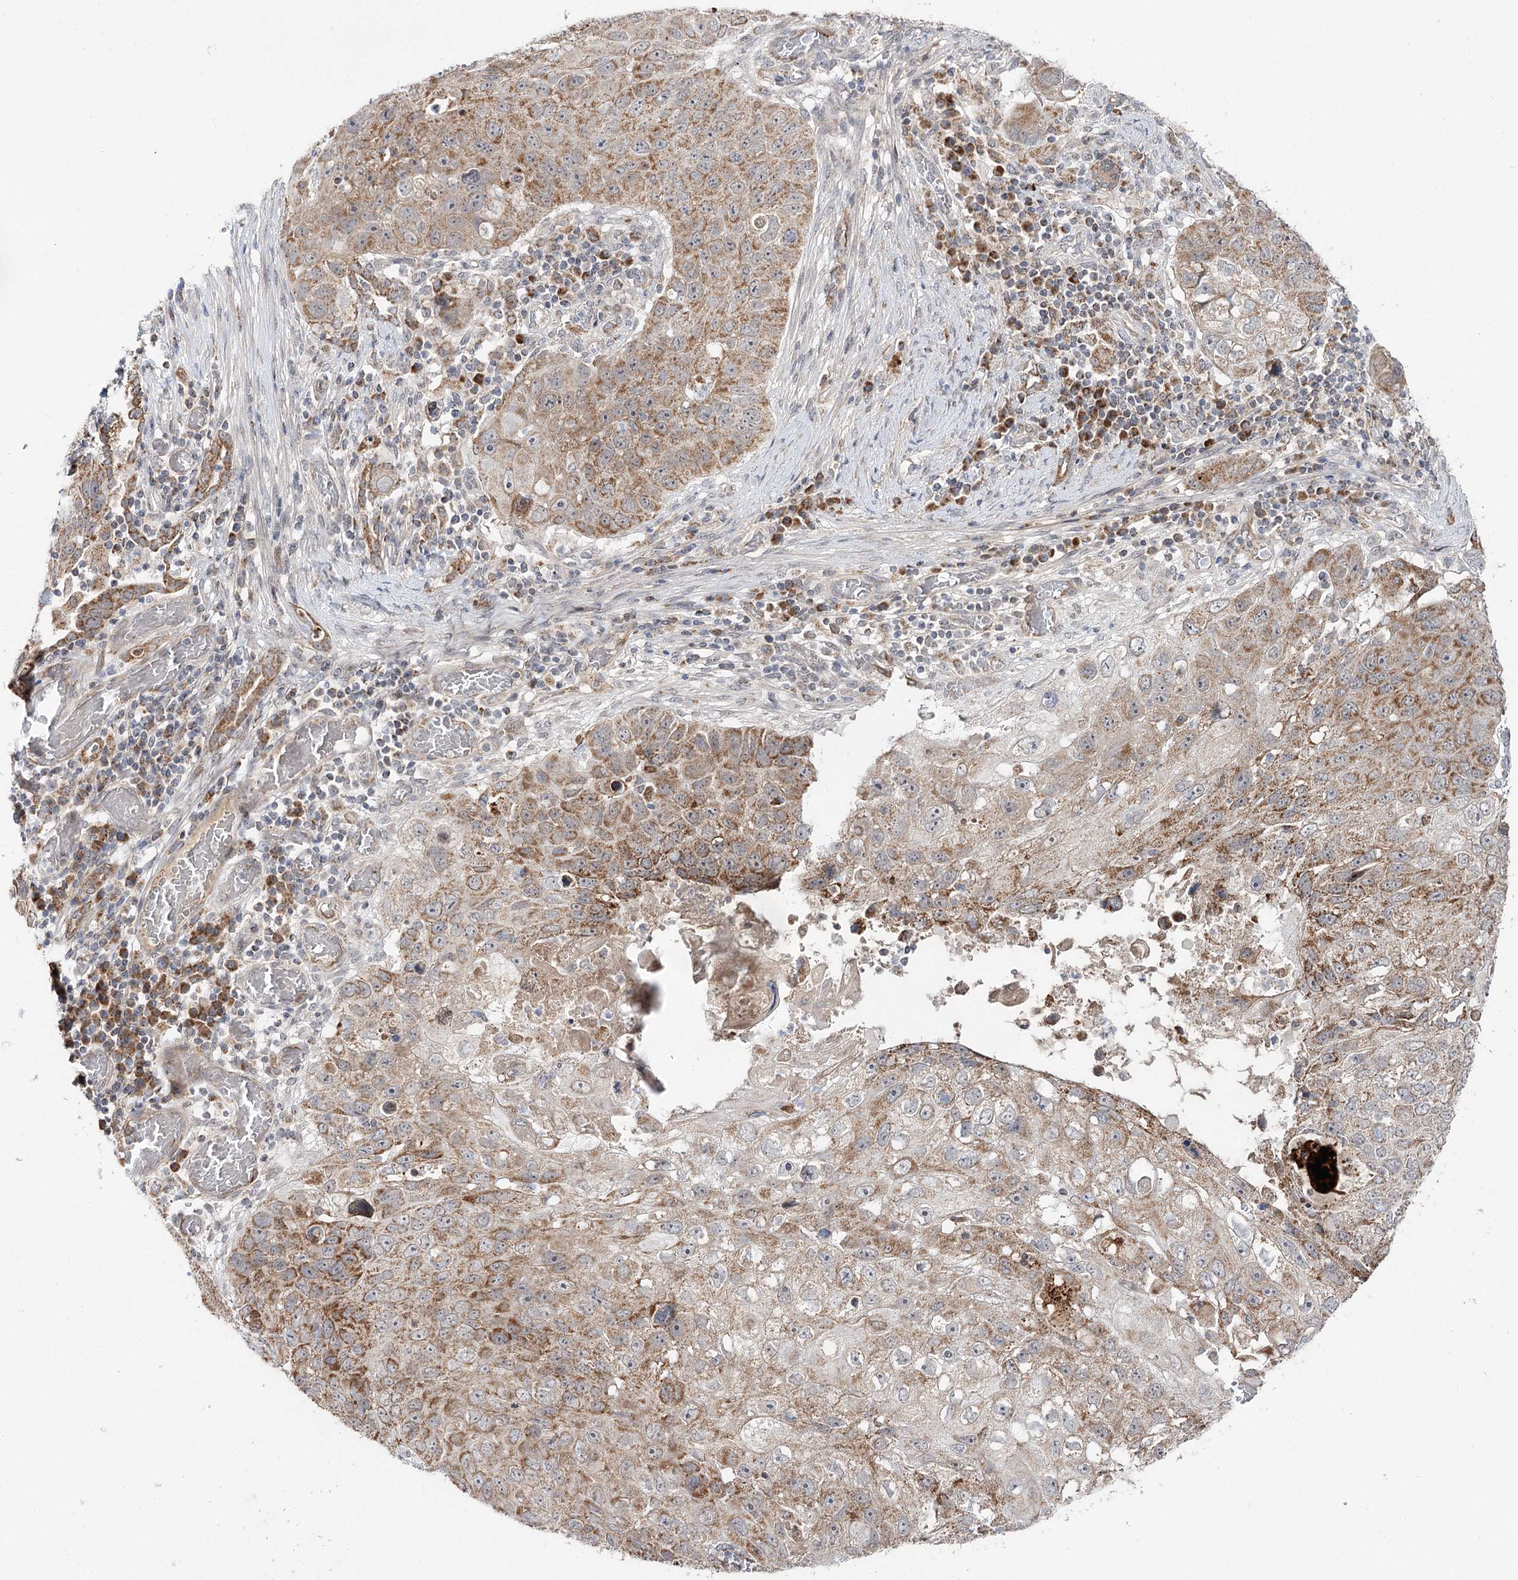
{"staining": {"intensity": "moderate", "quantity": ">75%", "location": "cytoplasmic/membranous"}, "tissue": "lung cancer", "cell_type": "Tumor cells", "image_type": "cancer", "snomed": [{"axis": "morphology", "description": "Squamous cell carcinoma, NOS"}, {"axis": "topography", "description": "Lung"}], "caption": "A medium amount of moderate cytoplasmic/membranous positivity is appreciated in about >75% of tumor cells in lung cancer (squamous cell carcinoma) tissue. The staining was performed using DAB (3,3'-diaminobenzidine) to visualize the protein expression in brown, while the nuclei were stained in blue with hematoxylin (Magnification: 20x).", "gene": "CBR4", "patient": {"sex": "male", "age": 61}}